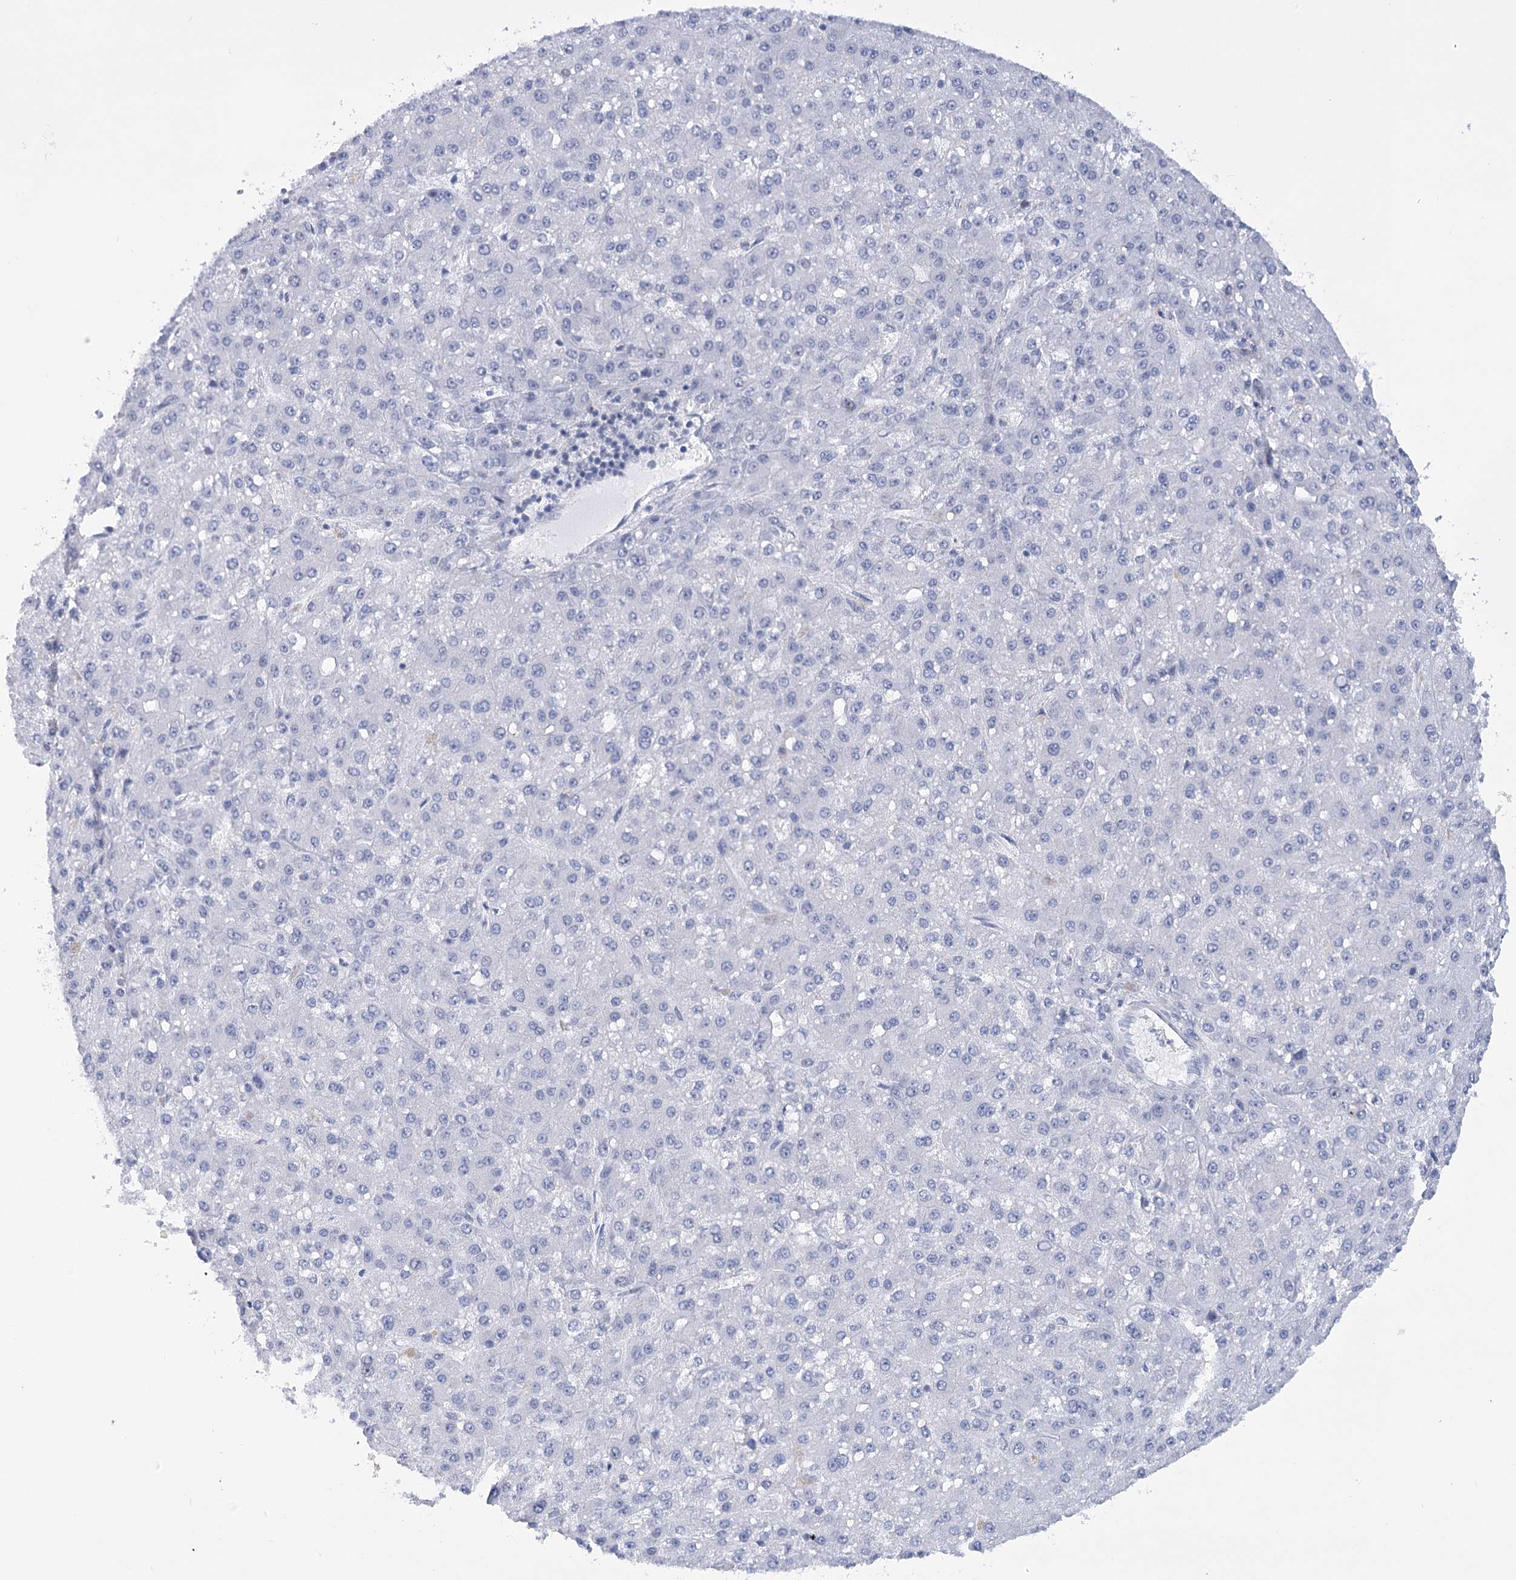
{"staining": {"intensity": "negative", "quantity": "none", "location": "none"}, "tissue": "liver cancer", "cell_type": "Tumor cells", "image_type": "cancer", "snomed": [{"axis": "morphology", "description": "Carcinoma, Hepatocellular, NOS"}, {"axis": "topography", "description": "Liver"}], "caption": "DAB (3,3'-diaminobenzidine) immunohistochemical staining of liver cancer (hepatocellular carcinoma) reveals no significant staining in tumor cells. (Stains: DAB (3,3'-diaminobenzidine) IHC with hematoxylin counter stain, Microscopy: brightfield microscopy at high magnification).", "gene": "HNRNPA0", "patient": {"sex": "male", "age": 67}}